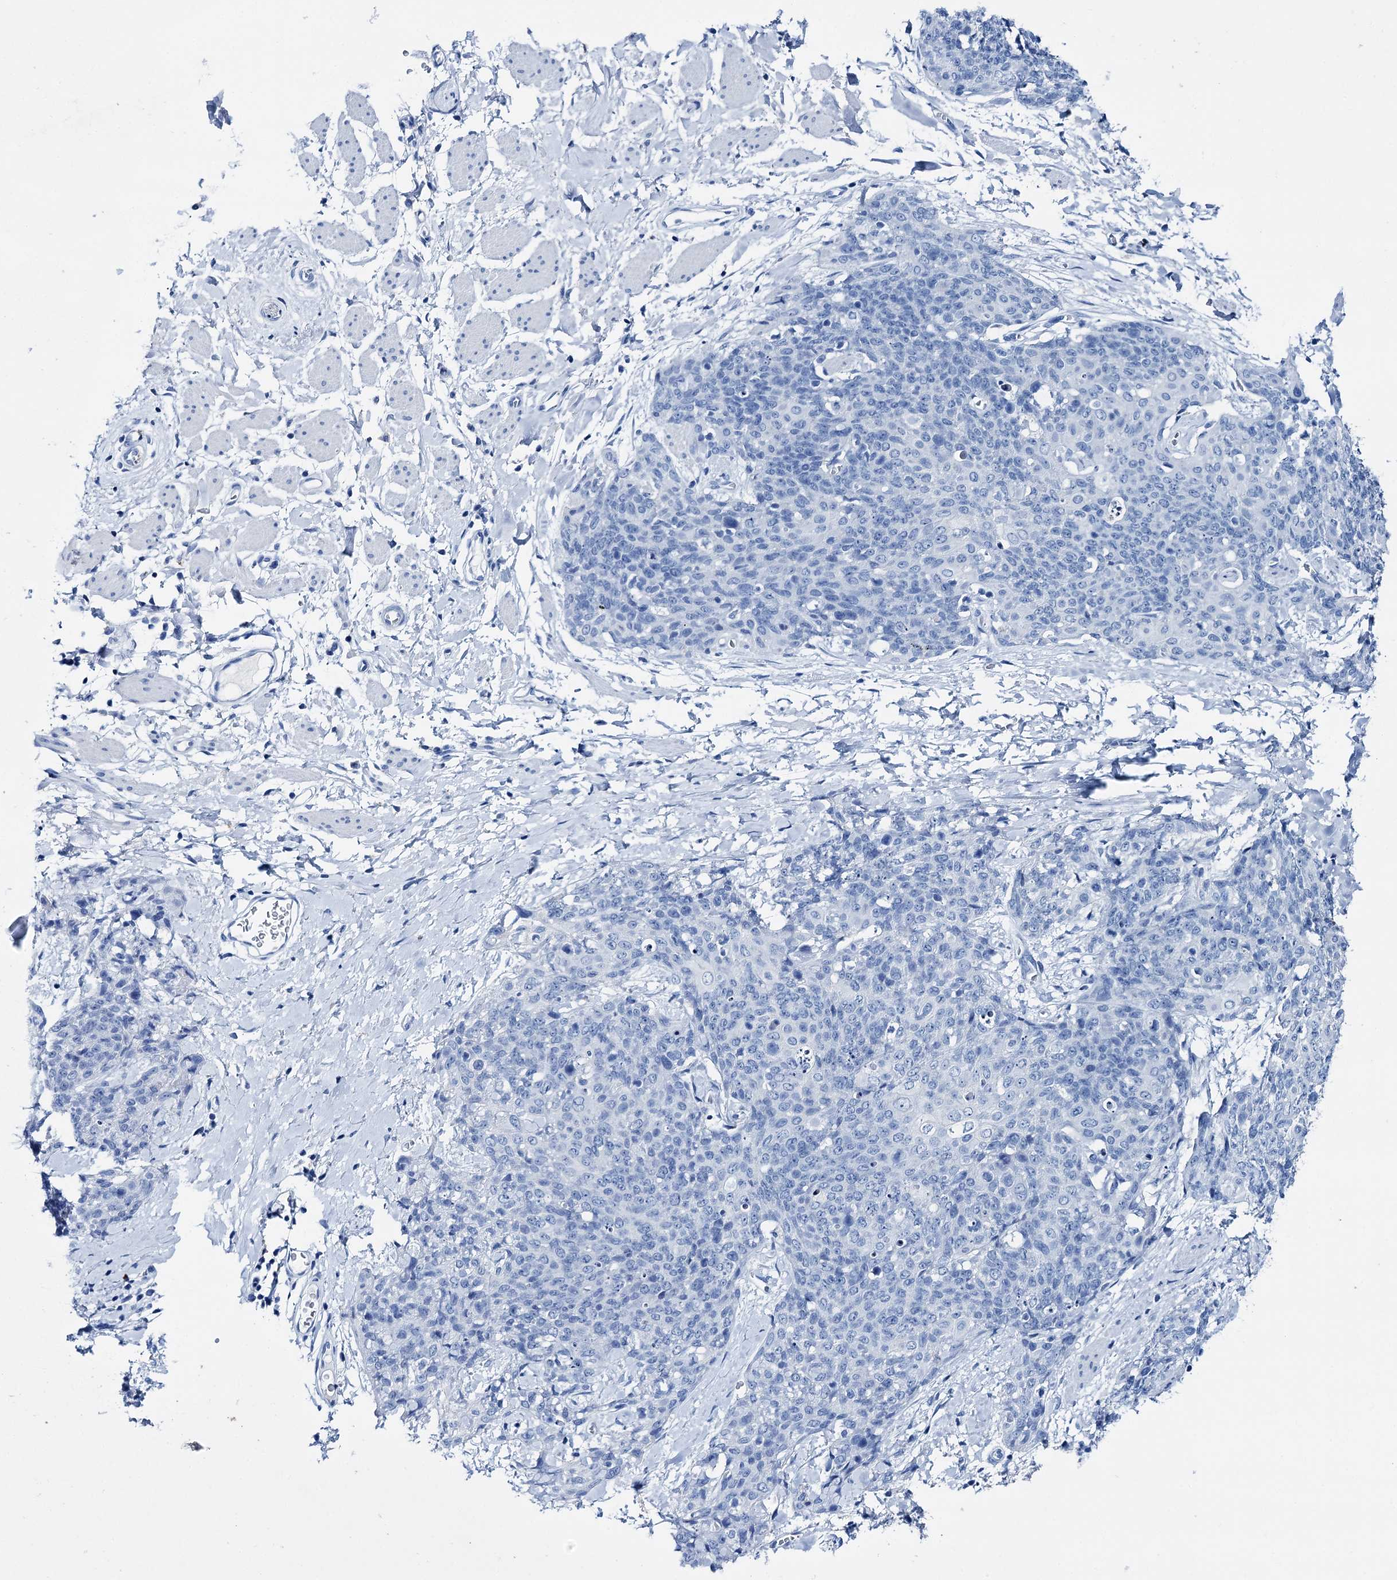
{"staining": {"intensity": "negative", "quantity": "none", "location": "none"}, "tissue": "skin cancer", "cell_type": "Tumor cells", "image_type": "cancer", "snomed": [{"axis": "morphology", "description": "Squamous cell carcinoma, NOS"}, {"axis": "topography", "description": "Skin"}, {"axis": "topography", "description": "Vulva"}], "caption": "This micrograph is of squamous cell carcinoma (skin) stained with IHC to label a protein in brown with the nuclei are counter-stained blue. There is no positivity in tumor cells.", "gene": "BRINP1", "patient": {"sex": "female", "age": 85}}